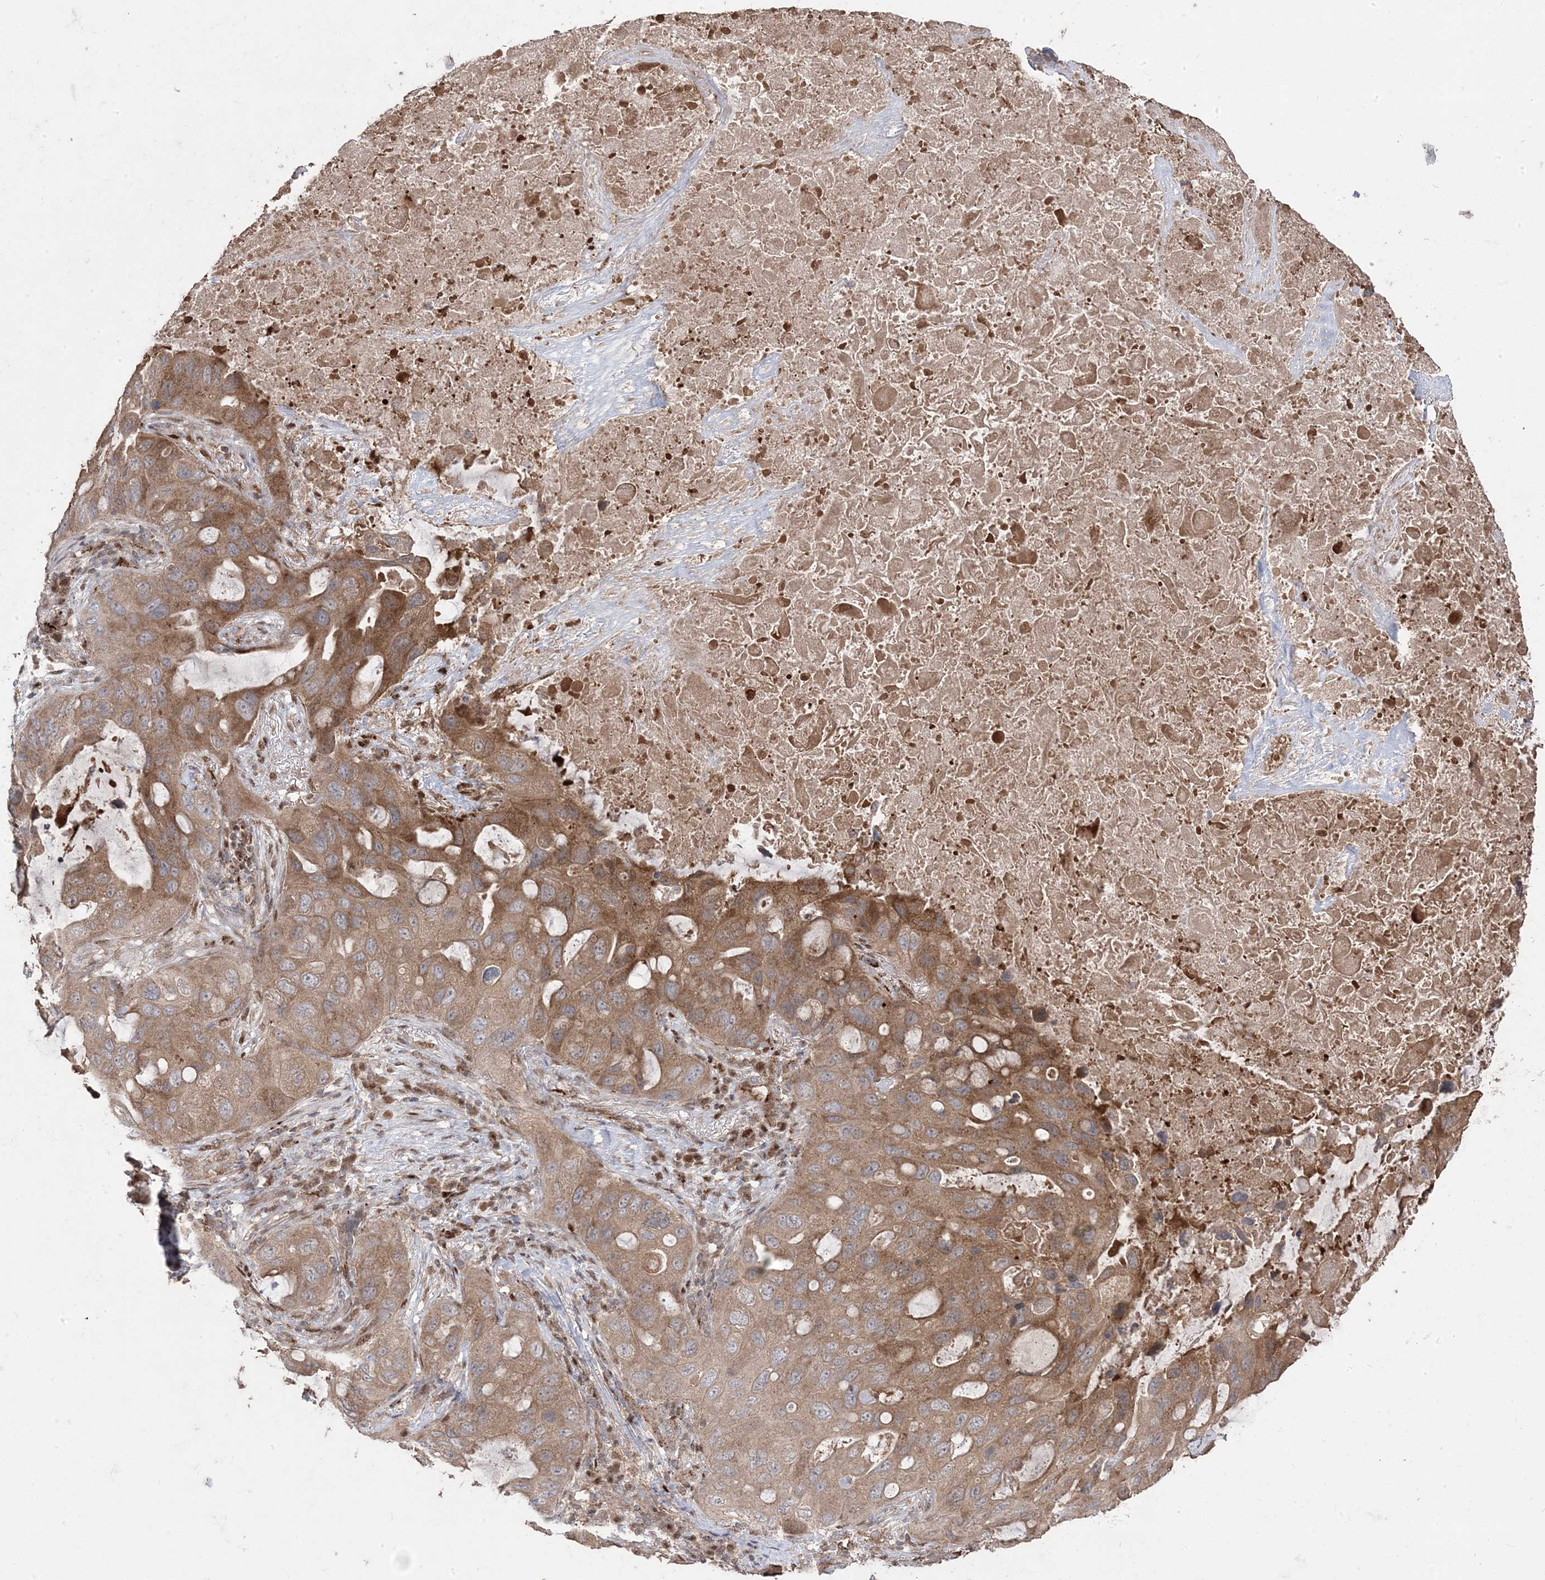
{"staining": {"intensity": "moderate", "quantity": ">75%", "location": "cytoplasmic/membranous"}, "tissue": "lung cancer", "cell_type": "Tumor cells", "image_type": "cancer", "snomed": [{"axis": "morphology", "description": "Squamous cell carcinoma, NOS"}, {"axis": "topography", "description": "Lung"}], "caption": "Moderate cytoplasmic/membranous protein staining is identified in approximately >75% of tumor cells in squamous cell carcinoma (lung). The staining is performed using DAB (3,3'-diaminobenzidine) brown chromogen to label protein expression. The nuclei are counter-stained blue using hematoxylin.", "gene": "PPOX", "patient": {"sex": "female", "age": 73}}